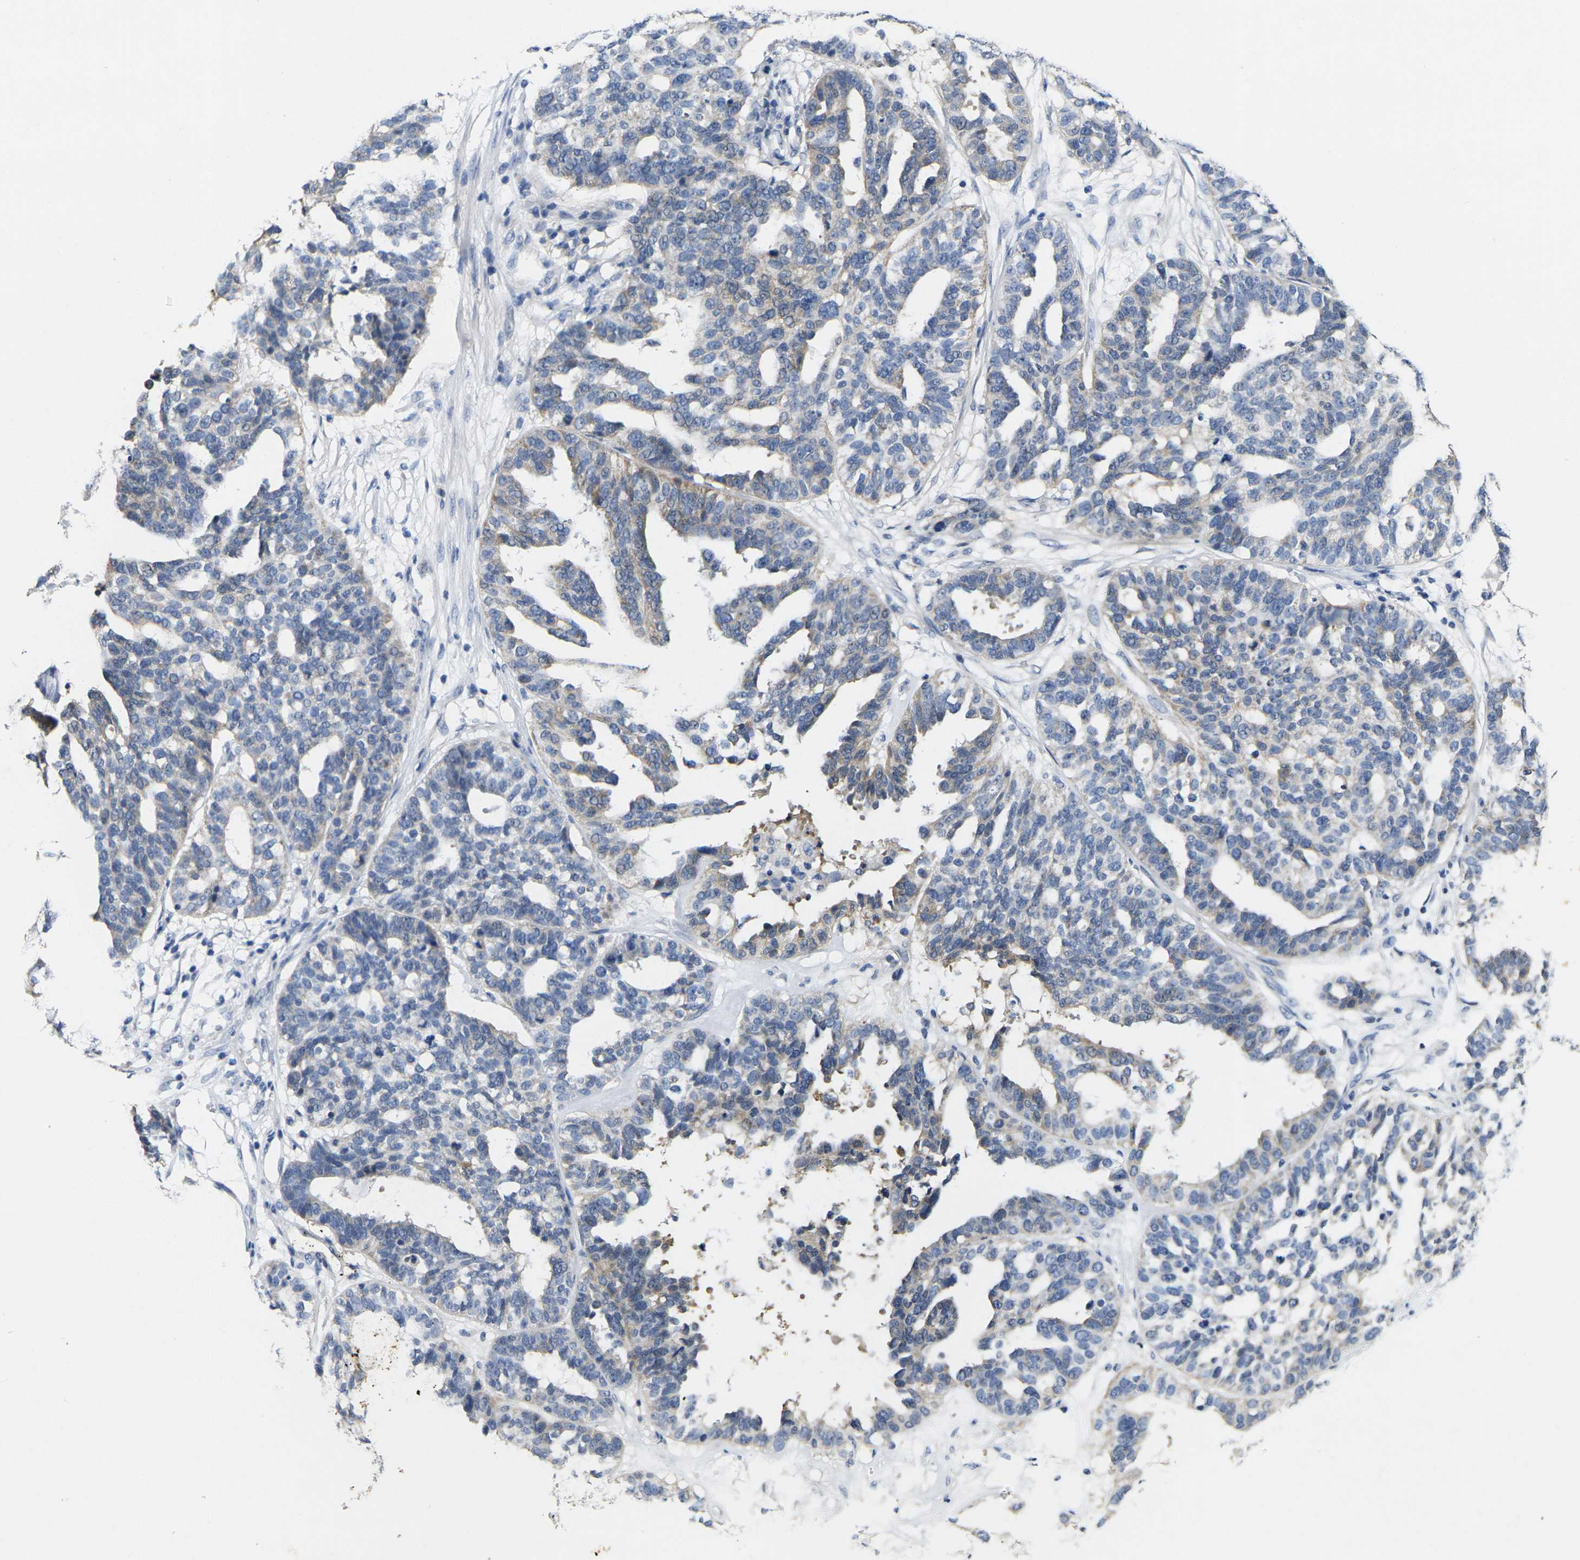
{"staining": {"intensity": "moderate", "quantity": "25%-75%", "location": "cytoplasmic/membranous"}, "tissue": "ovarian cancer", "cell_type": "Tumor cells", "image_type": "cancer", "snomed": [{"axis": "morphology", "description": "Cystadenocarcinoma, serous, NOS"}, {"axis": "topography", "description": "Ovary"}], "caption": "High-power microscopy captured an immunohistochemistry image of ovarian serous cystadenocarcinoma, revealing moderate cytoplasmic/membranous positivity in about 25%-75% of tumor cells.", "gene": "NOCT", "patient": {"sex": "female", "age": 59}}